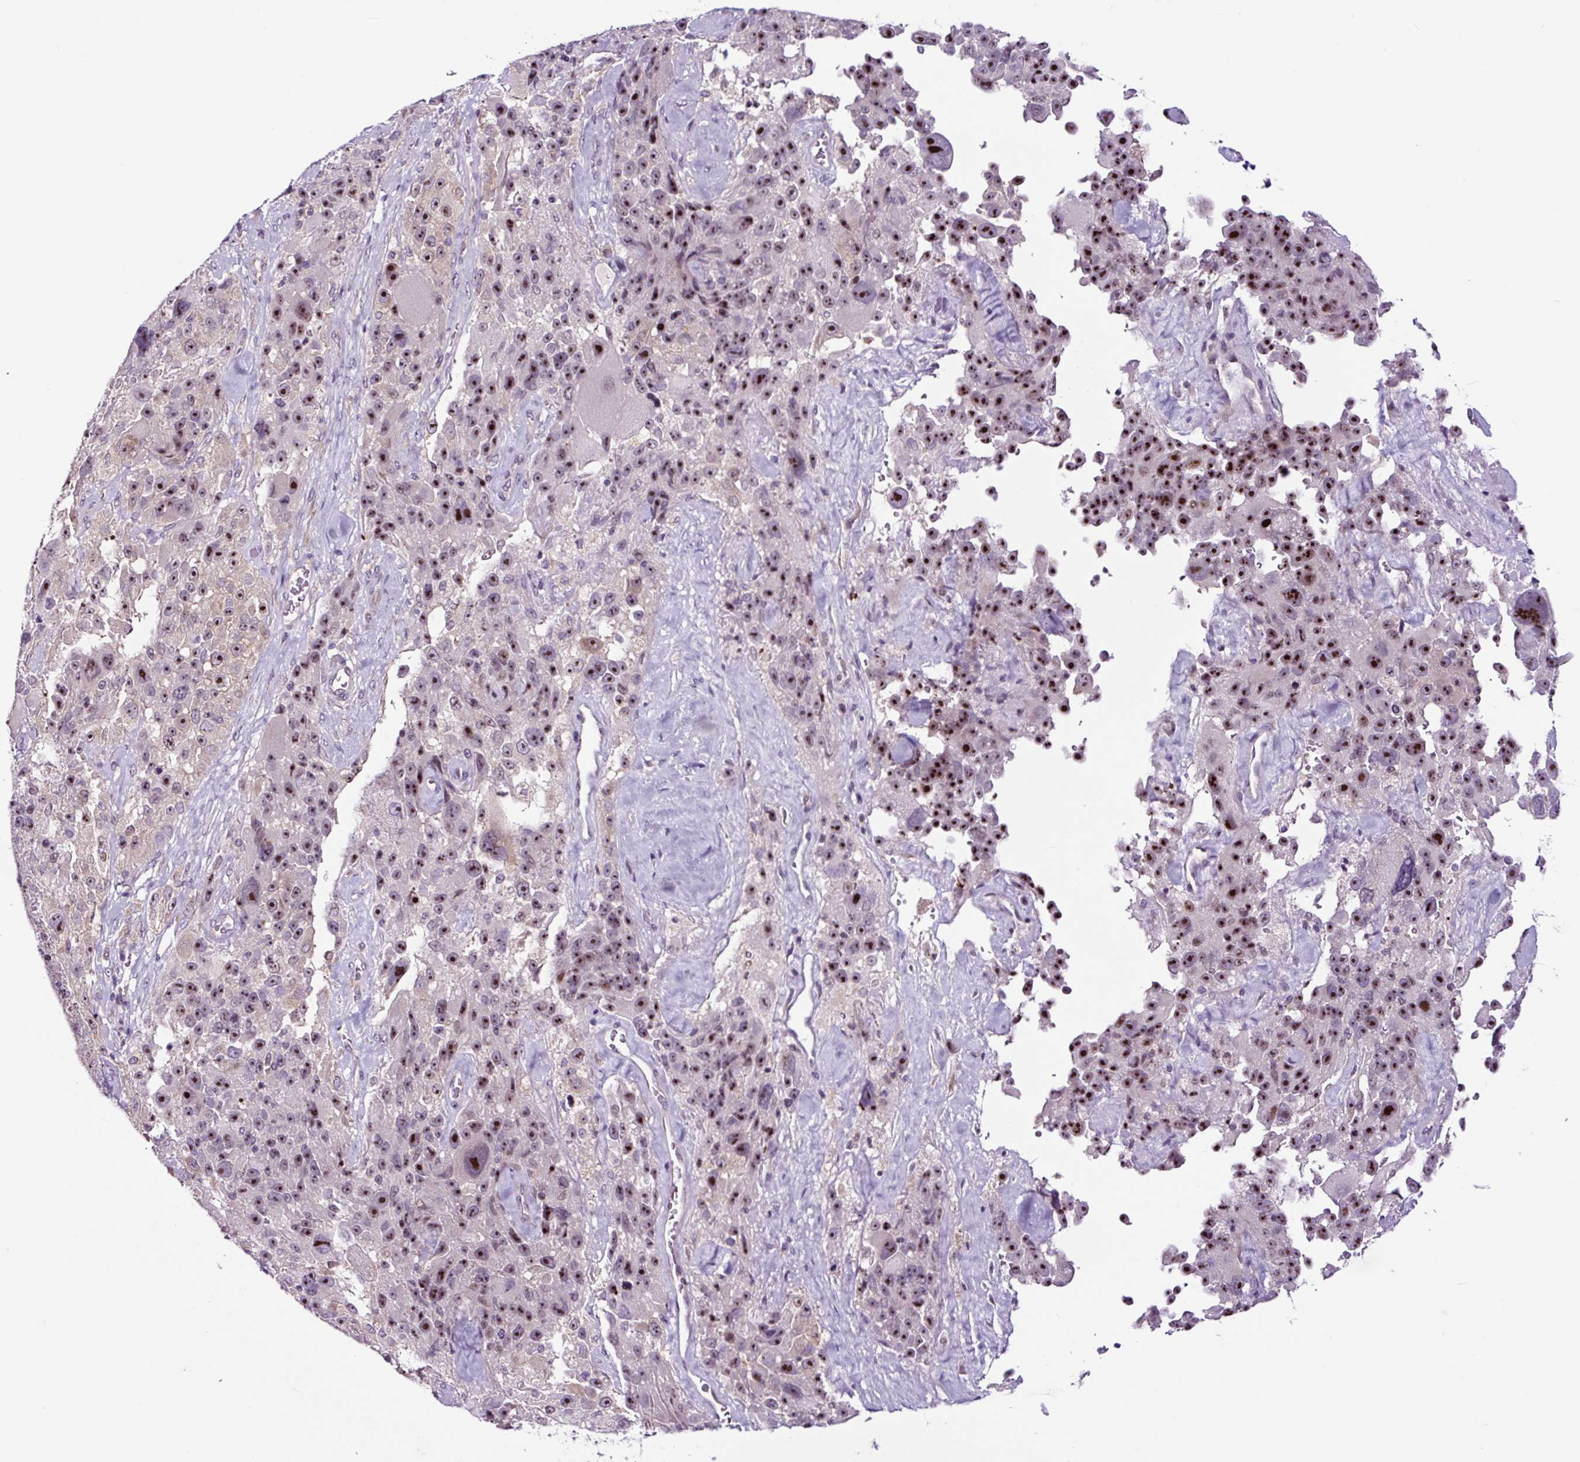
{"staining": {"intensity": "moderate", "quantity": ">75%", "location": "nuclear"}, "tissue": "melanoma", "cell_type": "Tumor cells", "image_type": "cancer", "snomed": [{"axis": "morphology", "description": "Malignant melanoma, Metastatic site"}, {"axis": "topography", "description": "Lymph node"}], "caption": "A medium amount of moderate nuclear expression is seen in about >75% of tumor cells in melanoma tissue.", "gene": "NOM1", "patient": {"sex": "male", "age": 62}}